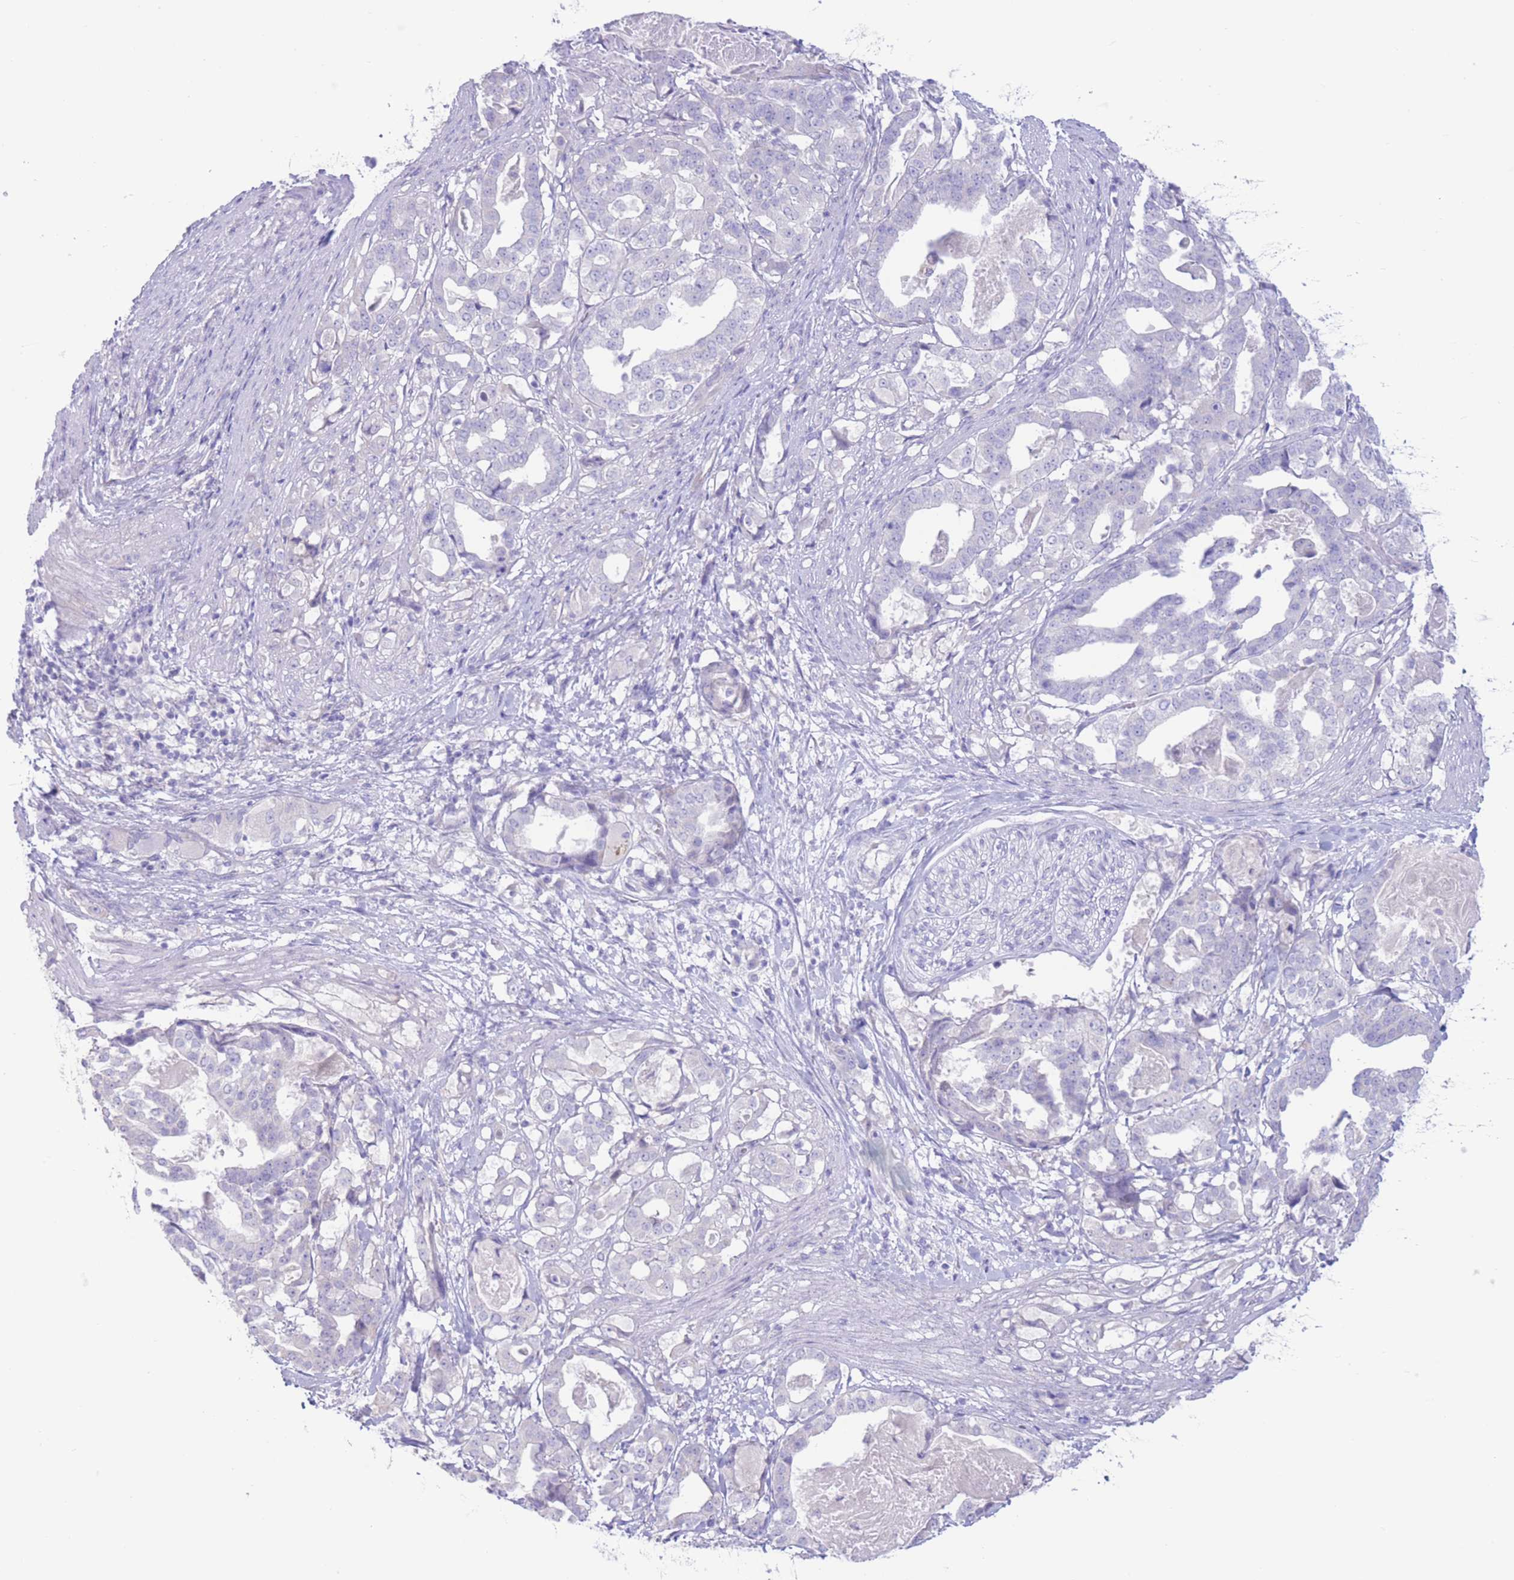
{"staining": {"intensity": "negative", "quantity": "none", "location": "none"}, "tissue": "stomach cancer", "cell_type": "Tumor cells", "image_type": "cancer", "snomed": [{"axis": "morphology", "description": "Adenocarcinoma, NOS"}, {"axis": "topography", "description": "Stomach"}], "caption": "Immunohistochemistry micrograph of stomach cancer stained for a protein (brown), which exhibits no expression in tumor cells.", "gene": "FAH", "patient": {"sex": "male", "age": 48}}